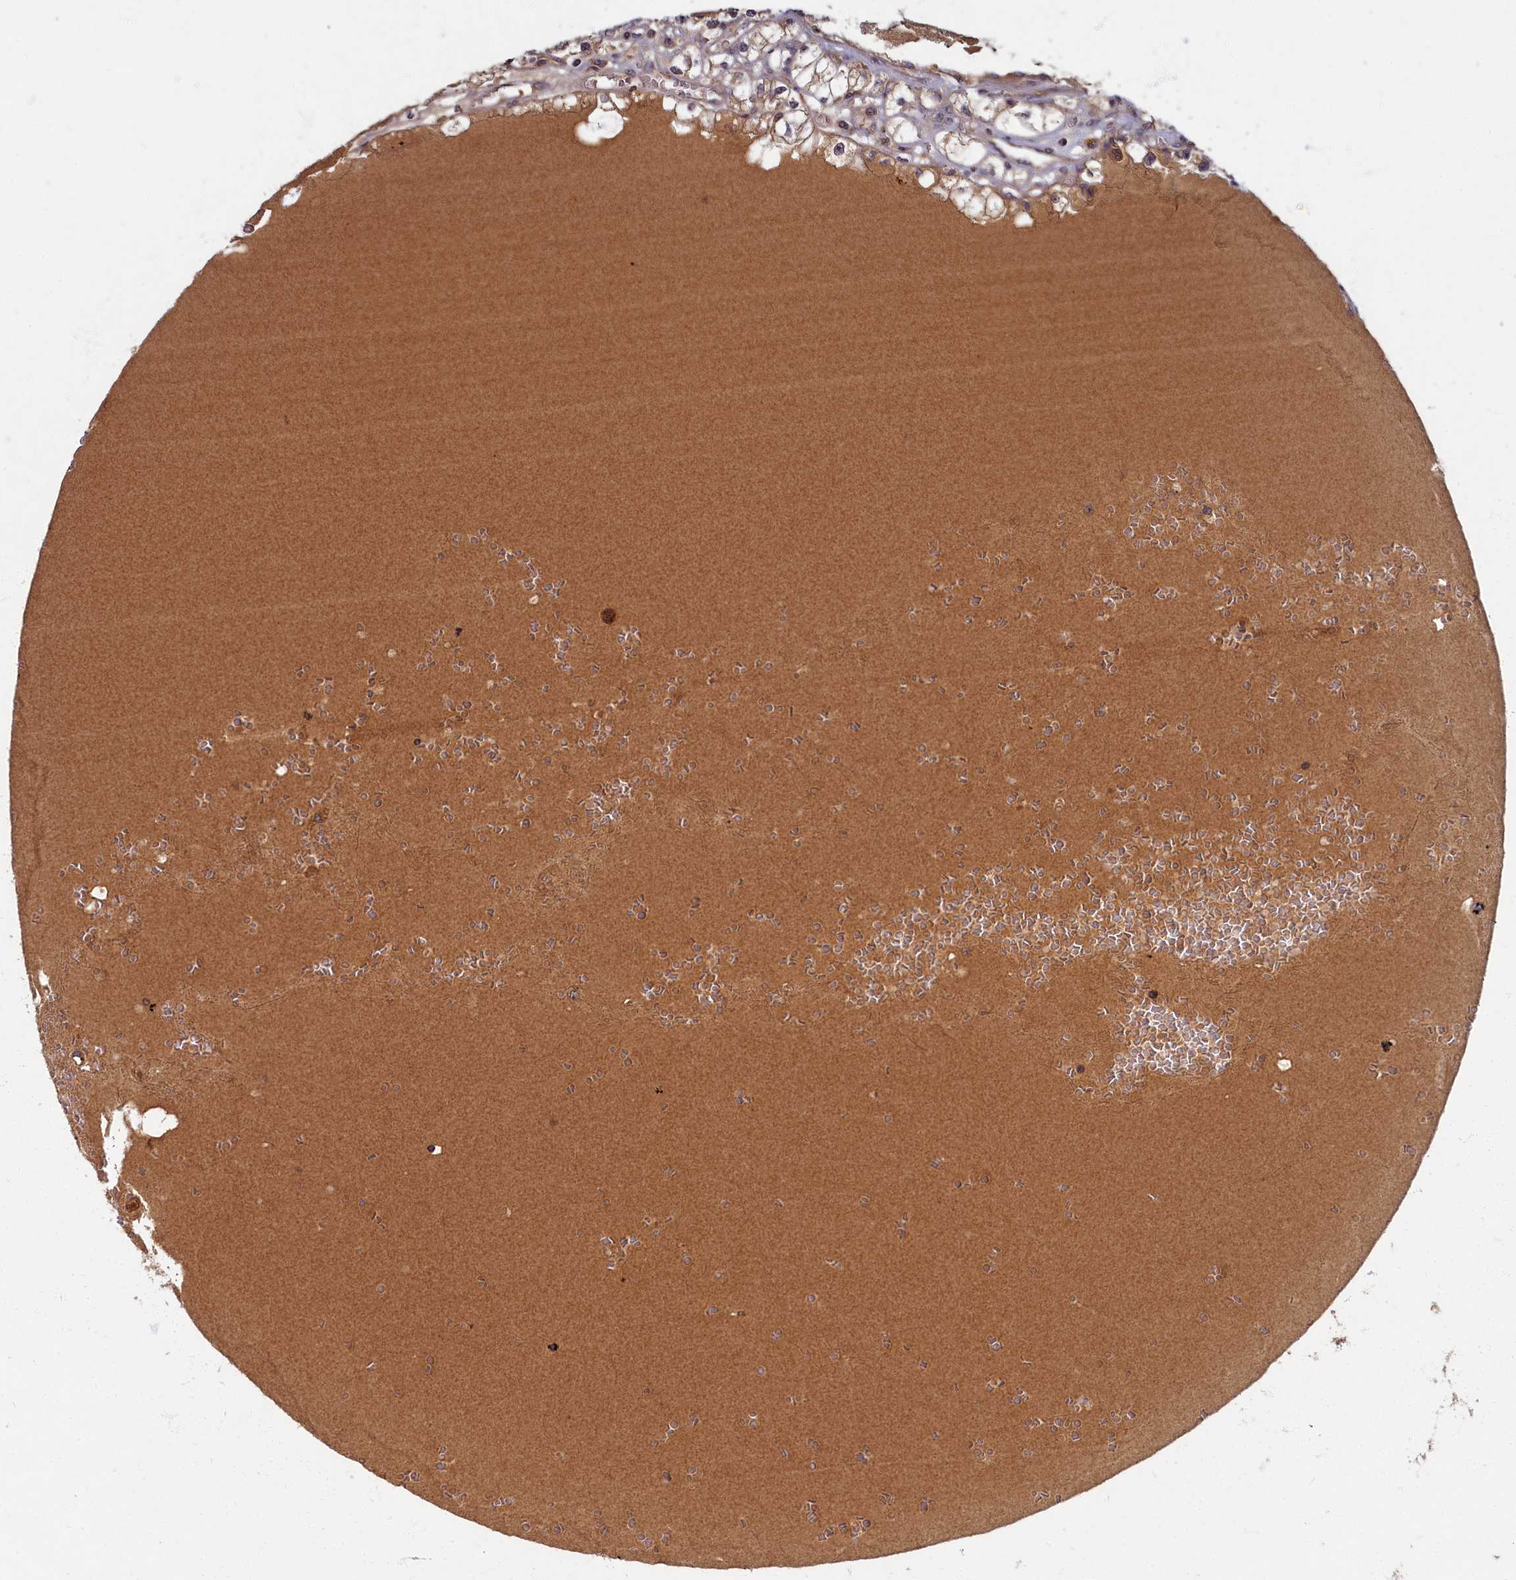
{"staining": {"intensity": "weak", "quantity": "25%-75%", "location": "cytoplasmic/membranous"}, "tissue": "renal cancer", "cell_type": "Tumor cells", "image_type": "cancer", "snomed": [{"axis": "morphology", "description": "Adenocarcinoma, NOS"}, {"axis": "topography", "description": "Kidney"}], "caption": "Brown immunohistochemical staining in renal cancer (adenocarcinoma) reveals weak cytoplasmic/membranous staining in approximately 25%-75% of tumor cells.", "gene": "BICD1", "patient": {"sex": "male", "age": 56}}